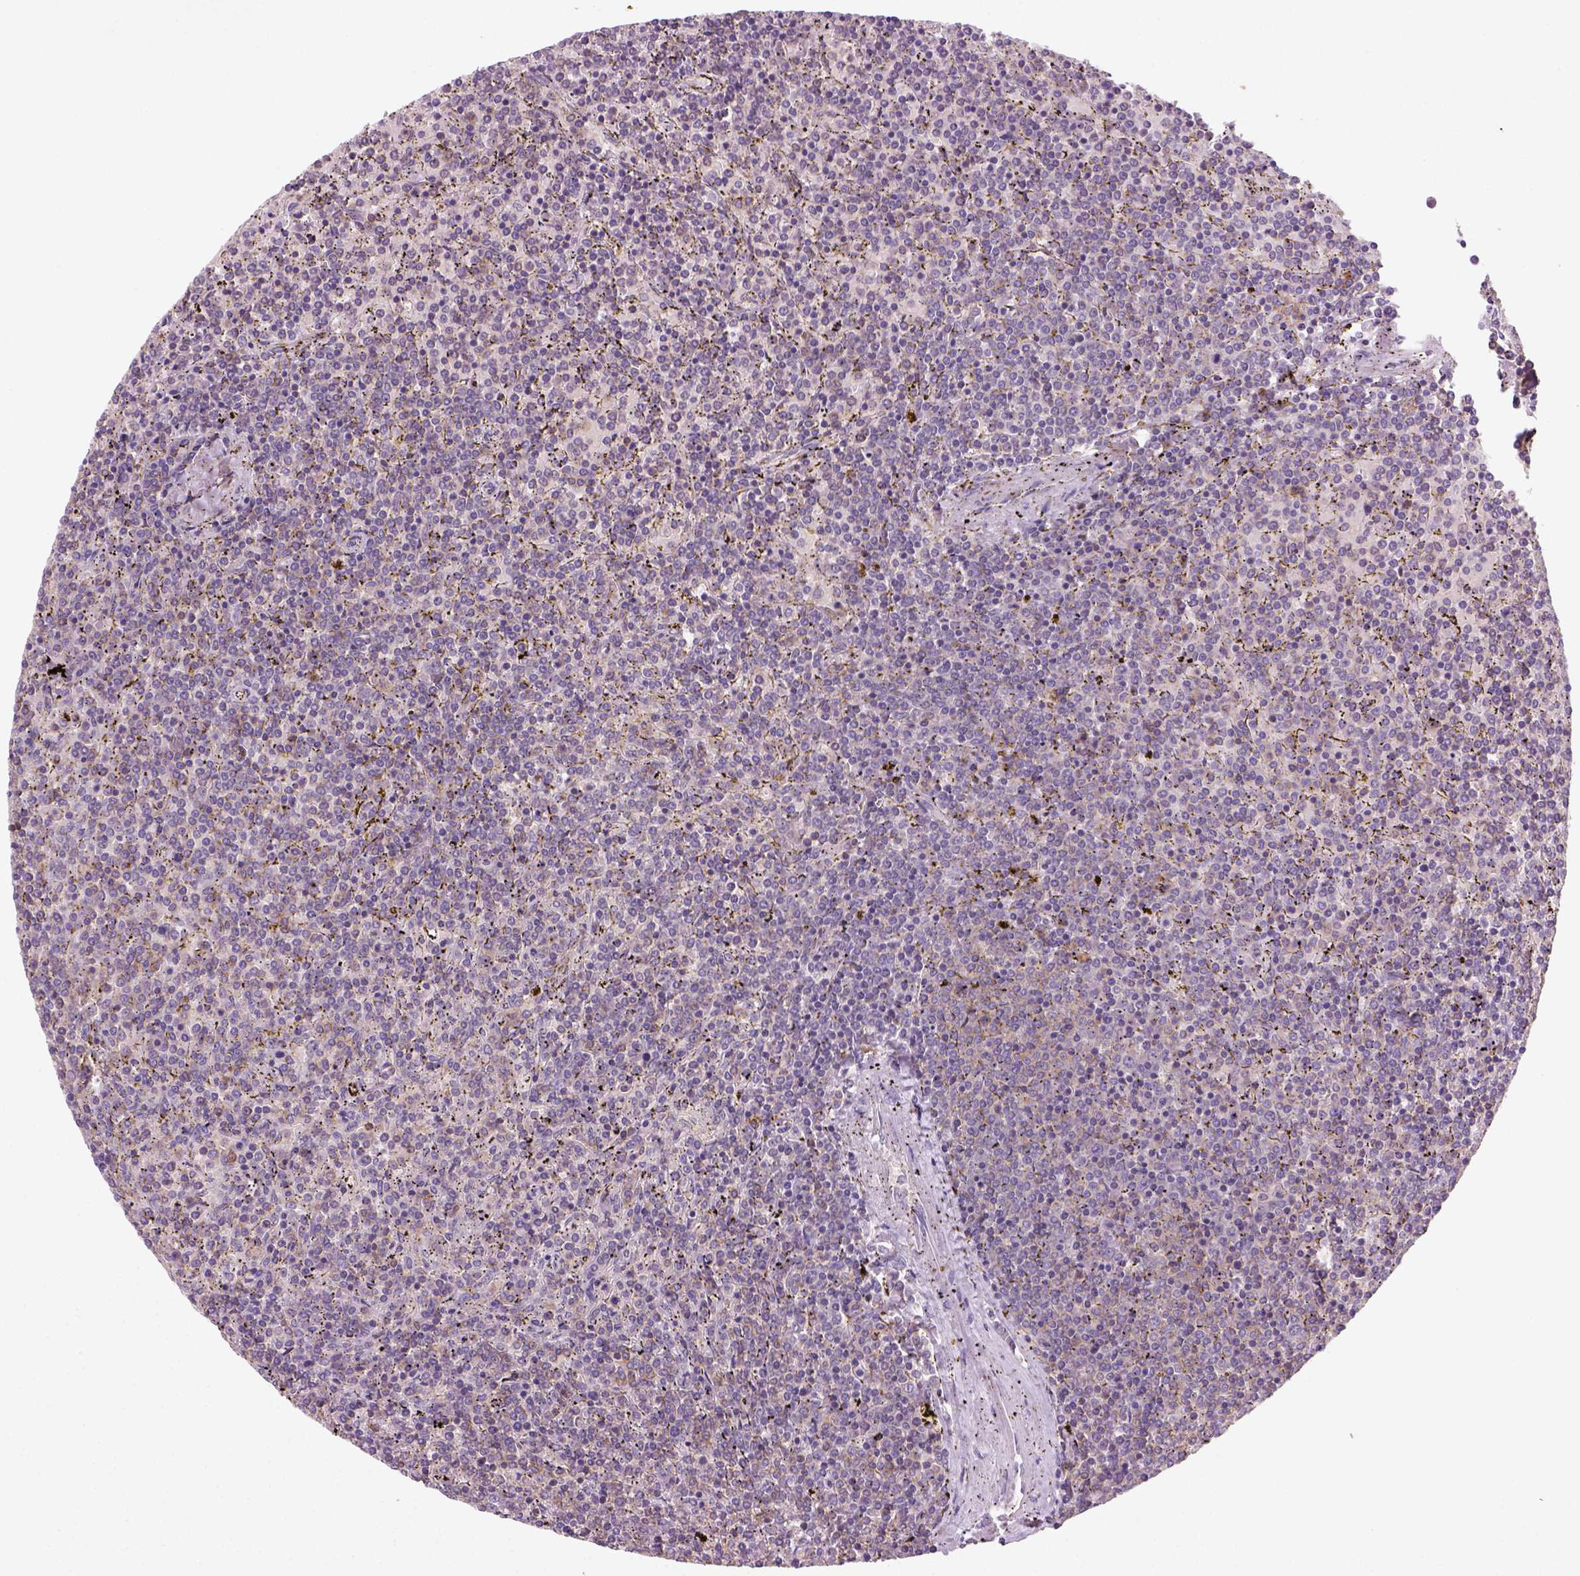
{"staining": {"intensity": "negative", "quantity": "none", "location": "none"}, "tissue": "lymphoma", "cell_type": "Tumor cells", "image_type": "cancer", "snomed": [{"axis": "morphology", "description": "Malignant lymphoma, non-Hodgkin's type, Low grade"}, {"axis": "topography", "description": "Spleen"}], "caption": "Immunohistochemistry micrograph of malignant lymphoma, non-Hodgkin's type (low-grade) stained for a protein (brown), which exhibits no expression in tumor cells.", "gene": "GOT1", "patient": {"sex": "female", "age": 77}}